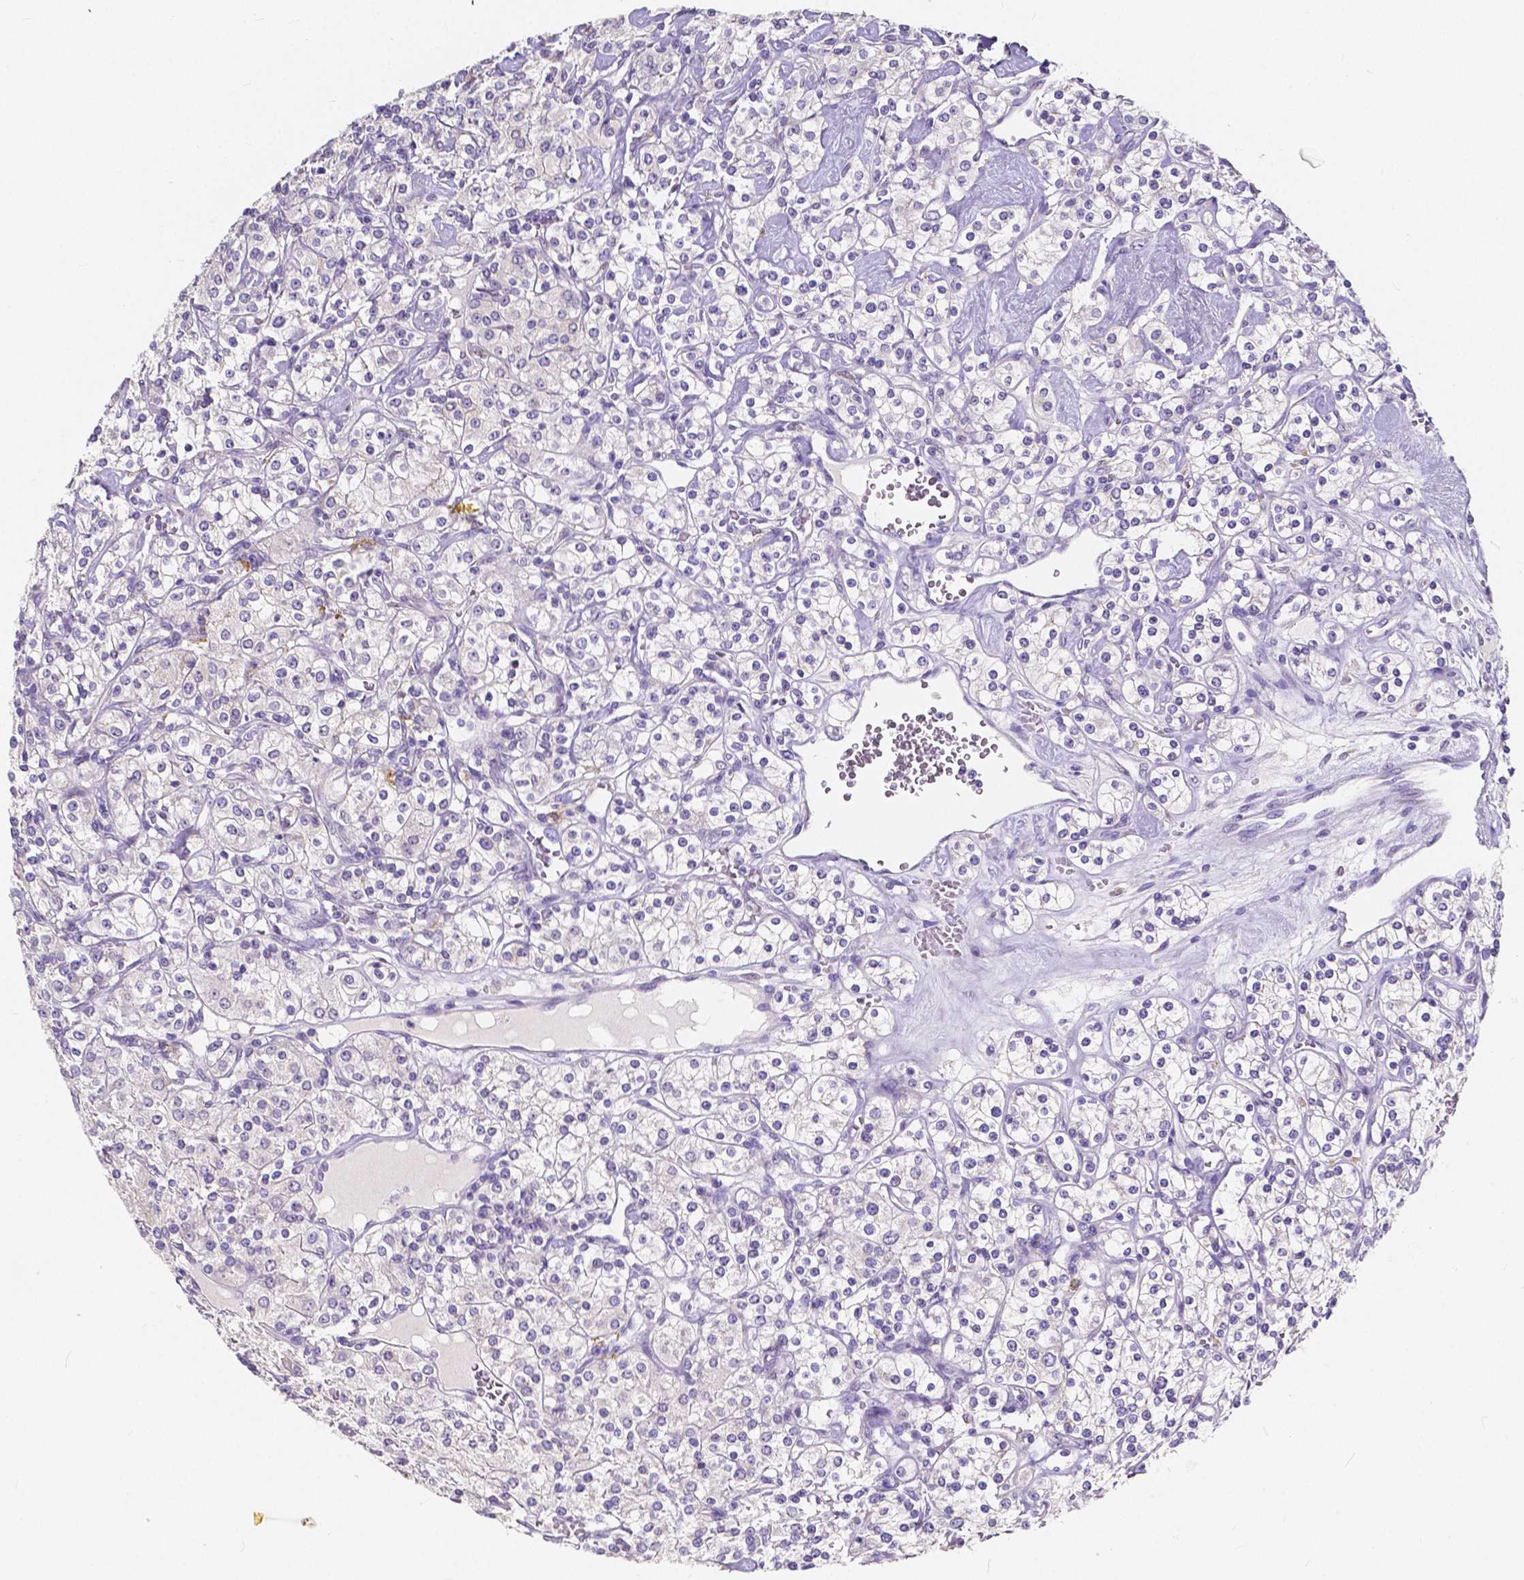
{"staining": {"intensity": "negative", "quantity": "none", "location": "none"}, "tissue": "renal cancer", "cell_type": "Tumor cells", "image_type": "cancer", "snomed": [{"axis": "morphology", "description": "Adenocarcinoma, NOS"}, {"axis": "topography", "description": "Kidney"}], "caption": "This is an IHC micrograph of human renal adenocarcinoma. There is no staining in tumor cells.", "gene": "ACP5", "patient": {"sex": "male", "age": 77}}